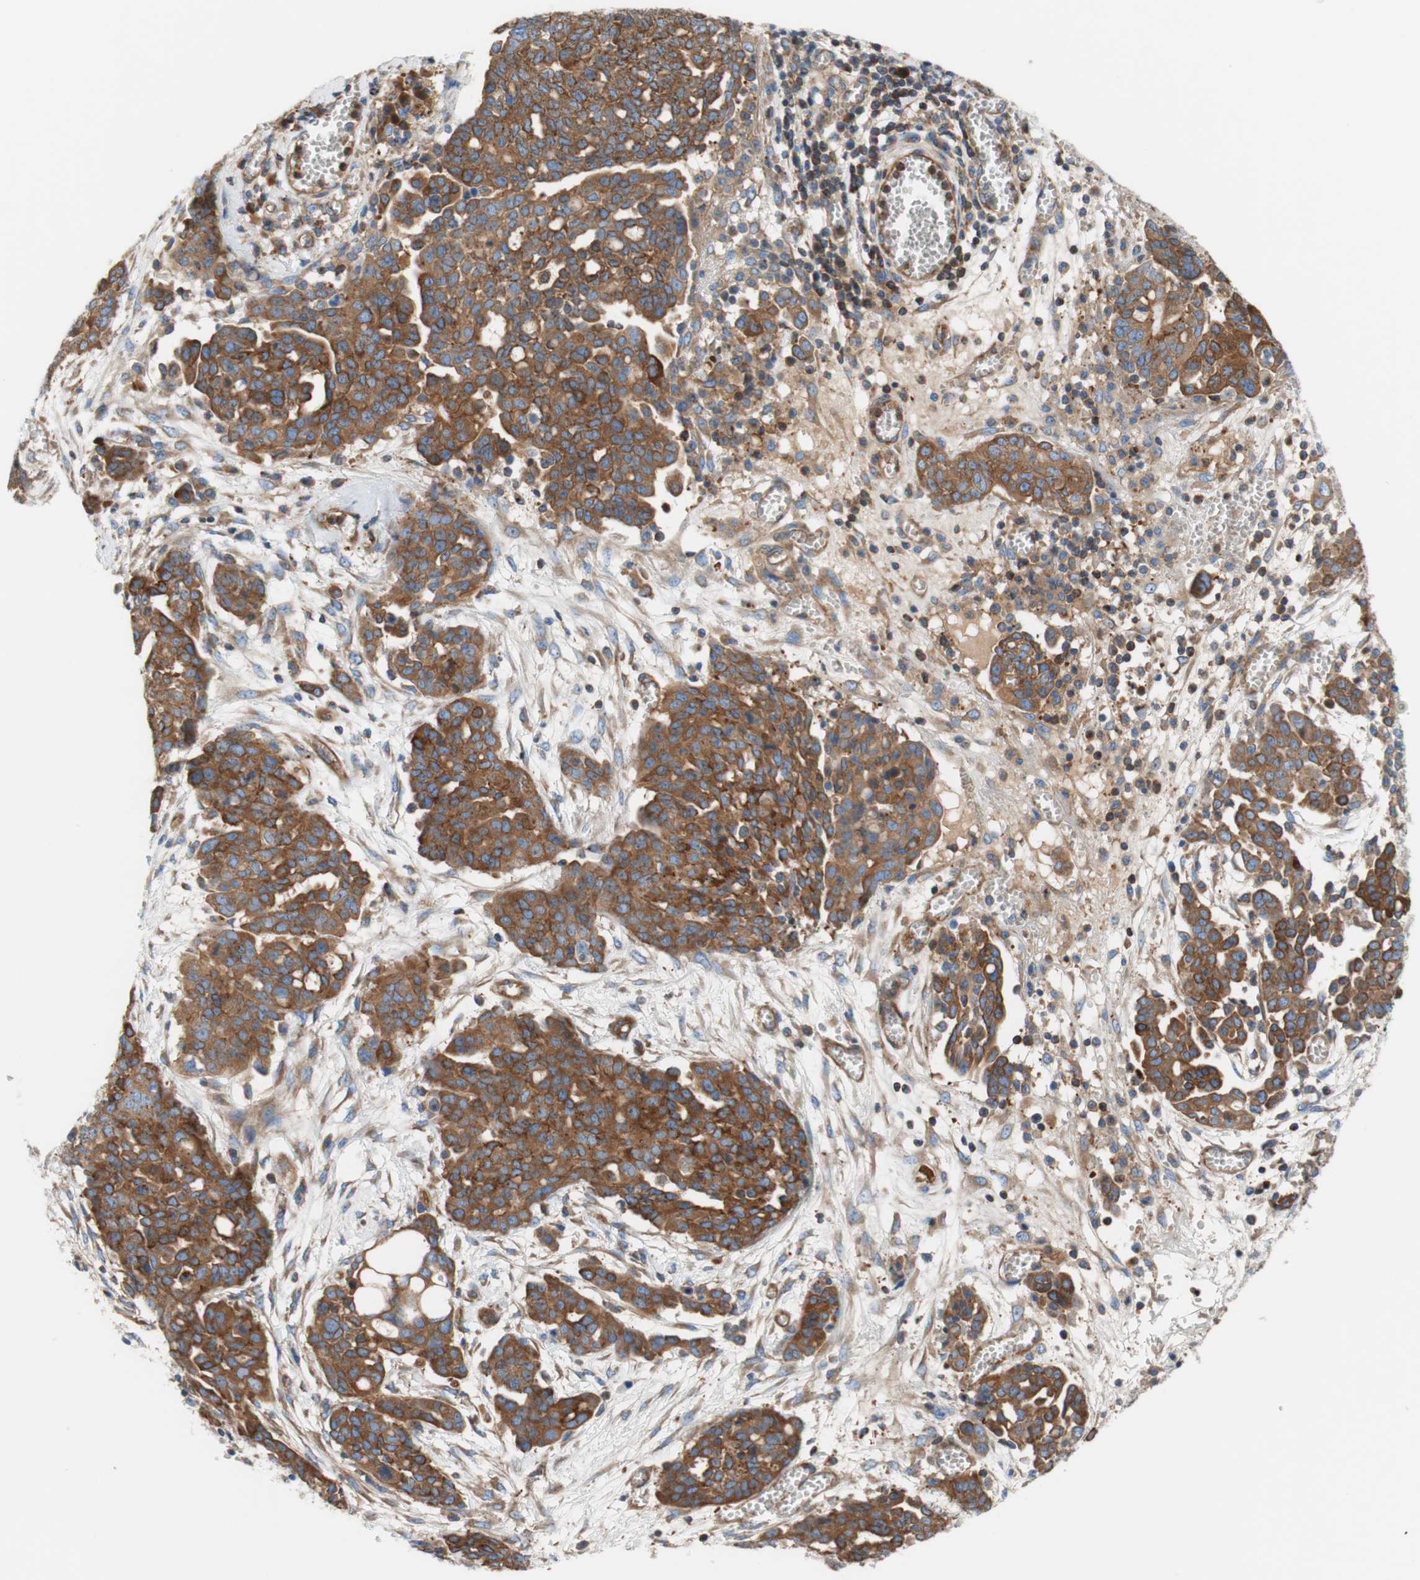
{"staining": {"intensity": "moderate", "quantity": ">75%", "location": "cytoplasmic/membranous"}, "tissue": "ovarian cancer", "cell_type": "Tumor cells", "image_type": "cancer", "snomed": [{"axis": "morphology", "description": "Cystadenocarcinoma, serous, NOS"}, {"axis": "topography", "description": "Soft tissue"}, {"axis": "topography", "description": "Ovary"}], "caption": "Immunohistochemical staining of ovarian cancer shows medium levels of moderate cytoplasmic/membranous staining in approximately >75% of tumor cells.", "gene": "STOM", "patient": {"sex": "female", "age": 57}}